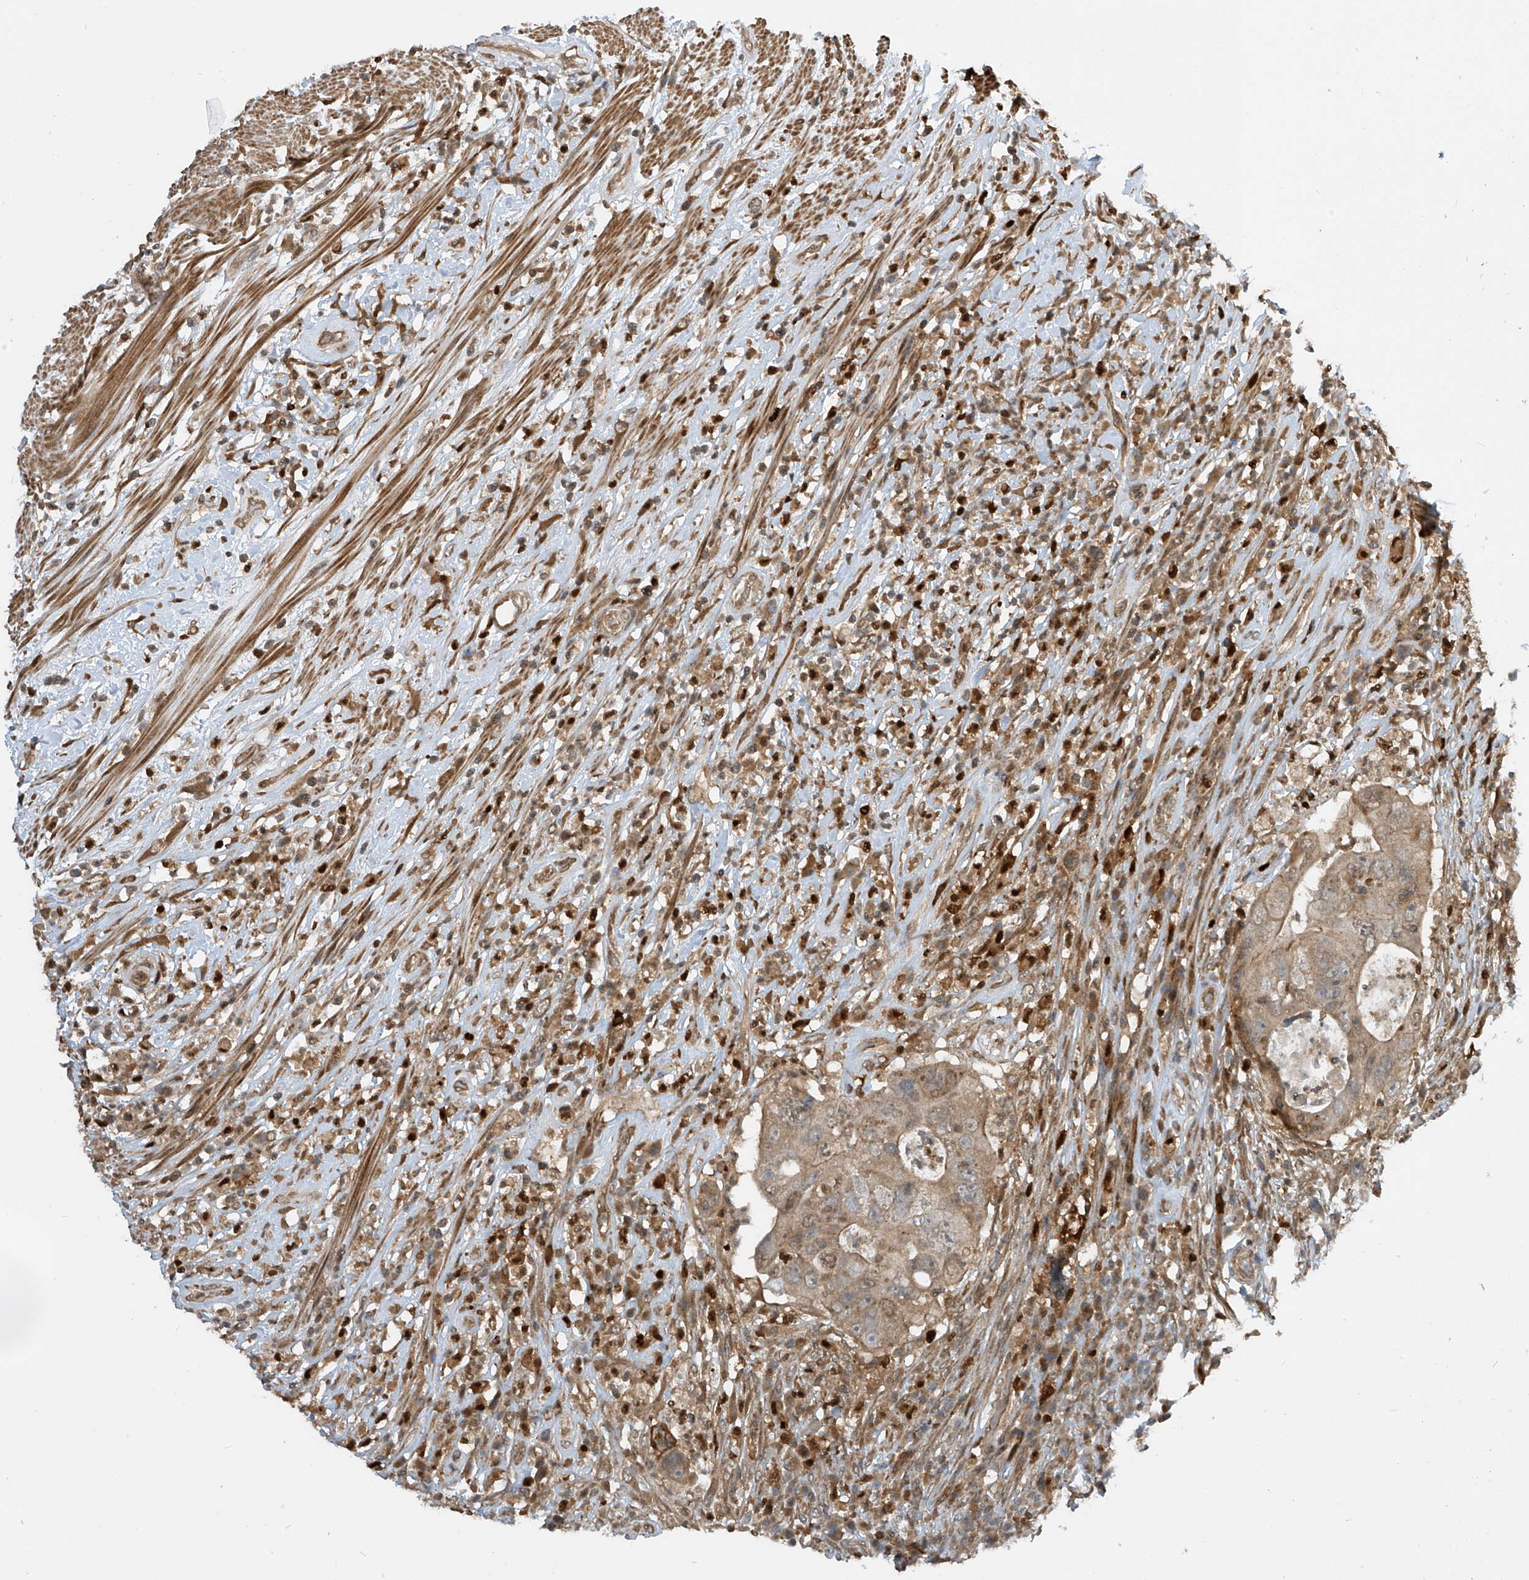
{"staining": {"intensity": "moderate", "quantity": ">75%", "location": "cytoplasmic/membranous"}, "tissue": "colorectal cancer", "cell_type": "Tumor cells", "image_type": "cancer", "snomed": [{"axis": "morphology", "description": "Adenocarcinoma, NOS"}, {"axis": "topography", "description": "Rectum"}], "caption": "There is medium levels of moderate cytoplasmic/membranous expression in tumor cells of colorectal adenocarcinoma, as demonstrated by immunohistochemical staining (brown color).", "gene": "ATAD2B", "patient": {"sex": "male", "age": 59}}